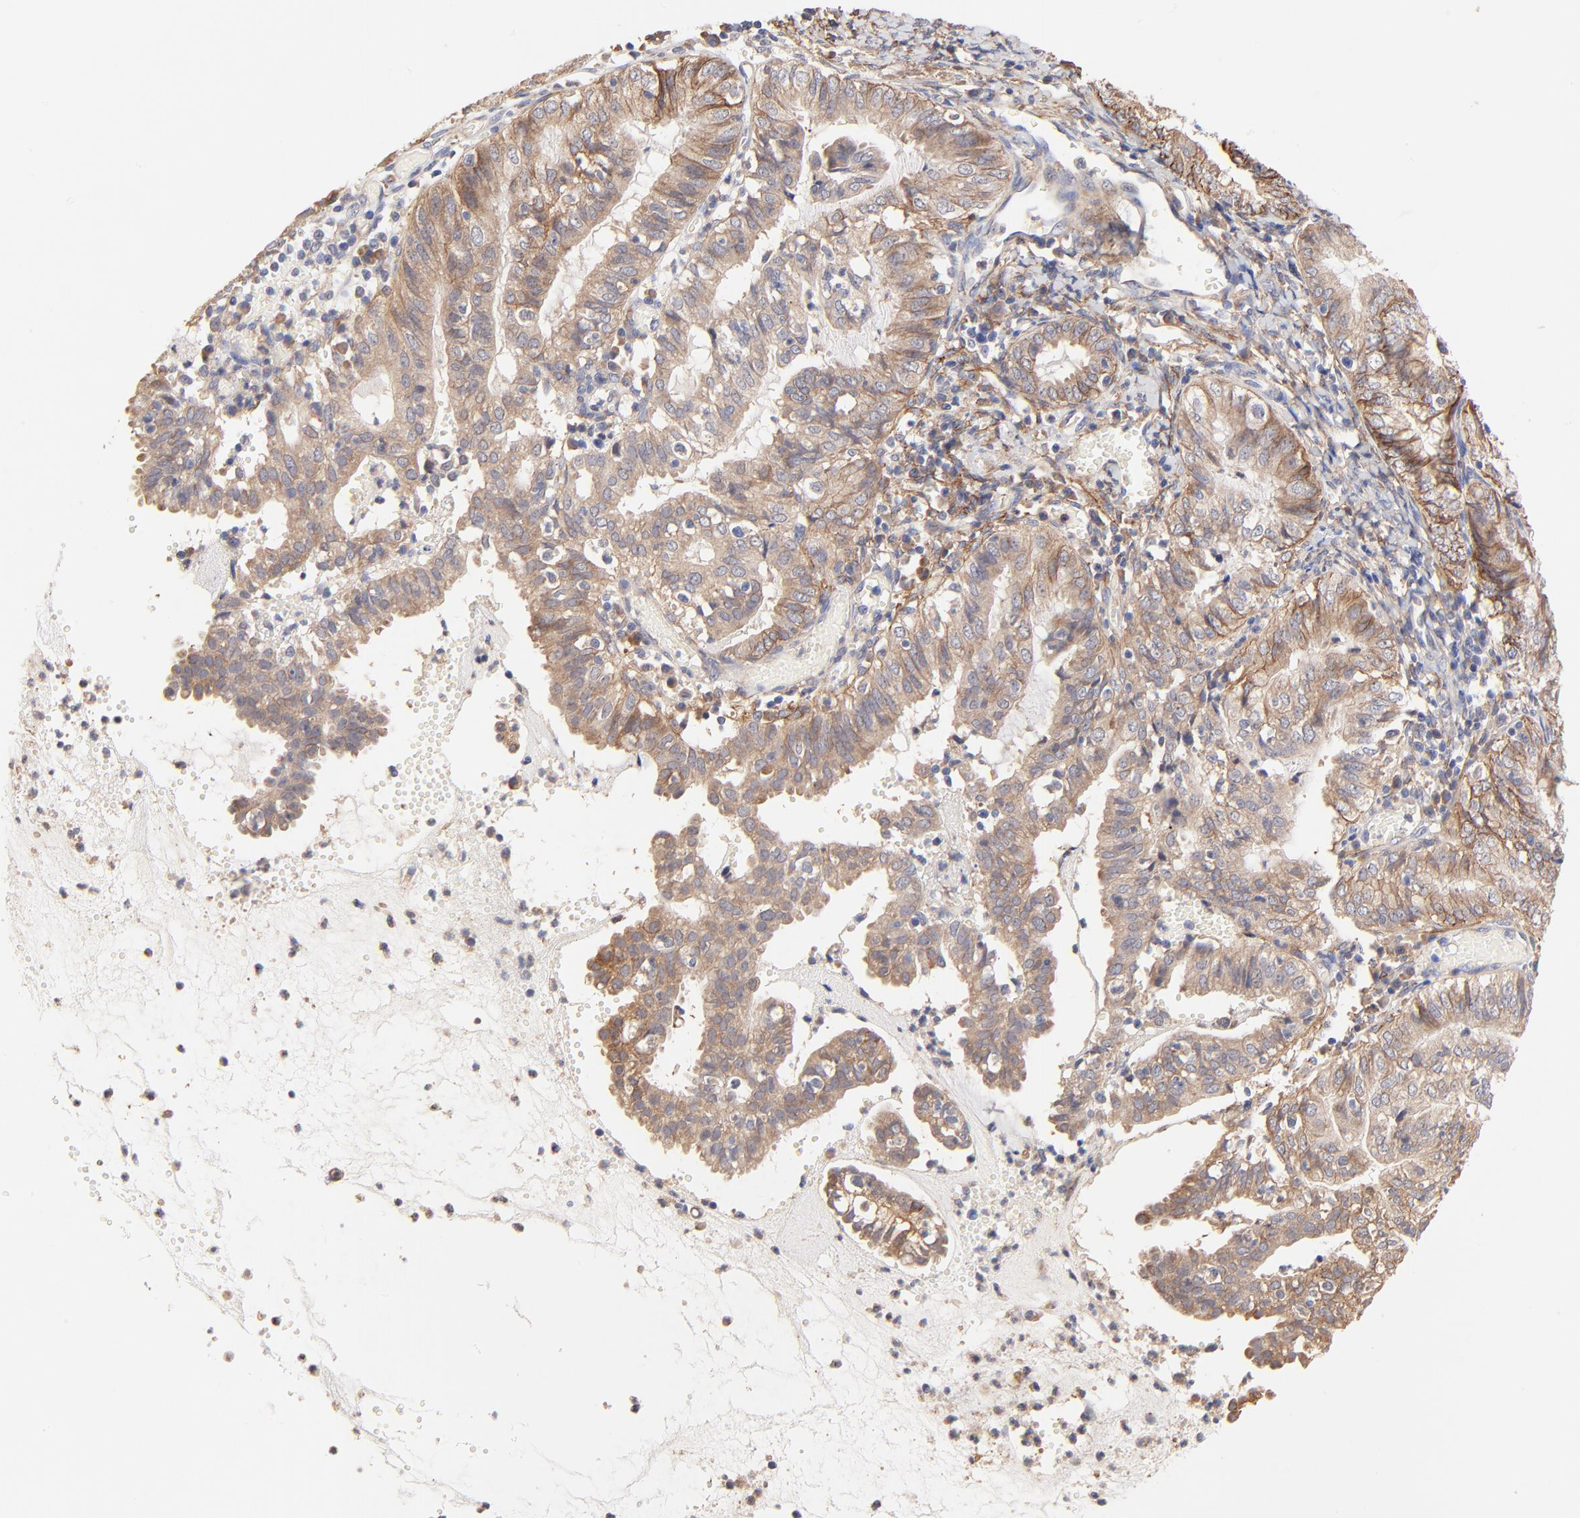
{"staining": {"intensity": "moderate", "quantity": ">75%", "location": "cytoplasmic/membranous"}, "tissue": "endometrial cancer", "cell_type": "Tumor cells", "image_type": "cancer", "snomed": [{"axis": "morphology", "description": "Adenocarcinoma, NOS"}, {"axis": "topography", "description": "Endometrium"}], "caption": "Immunohistochemical staining of endometrial cancer (adenocarcinoma) reveals moderate cytoplasmic/membranous protein staining in approximately >75% of tumor cells.", "gene": "PTK7", "patient": {"sex": "female", "age": 66}}